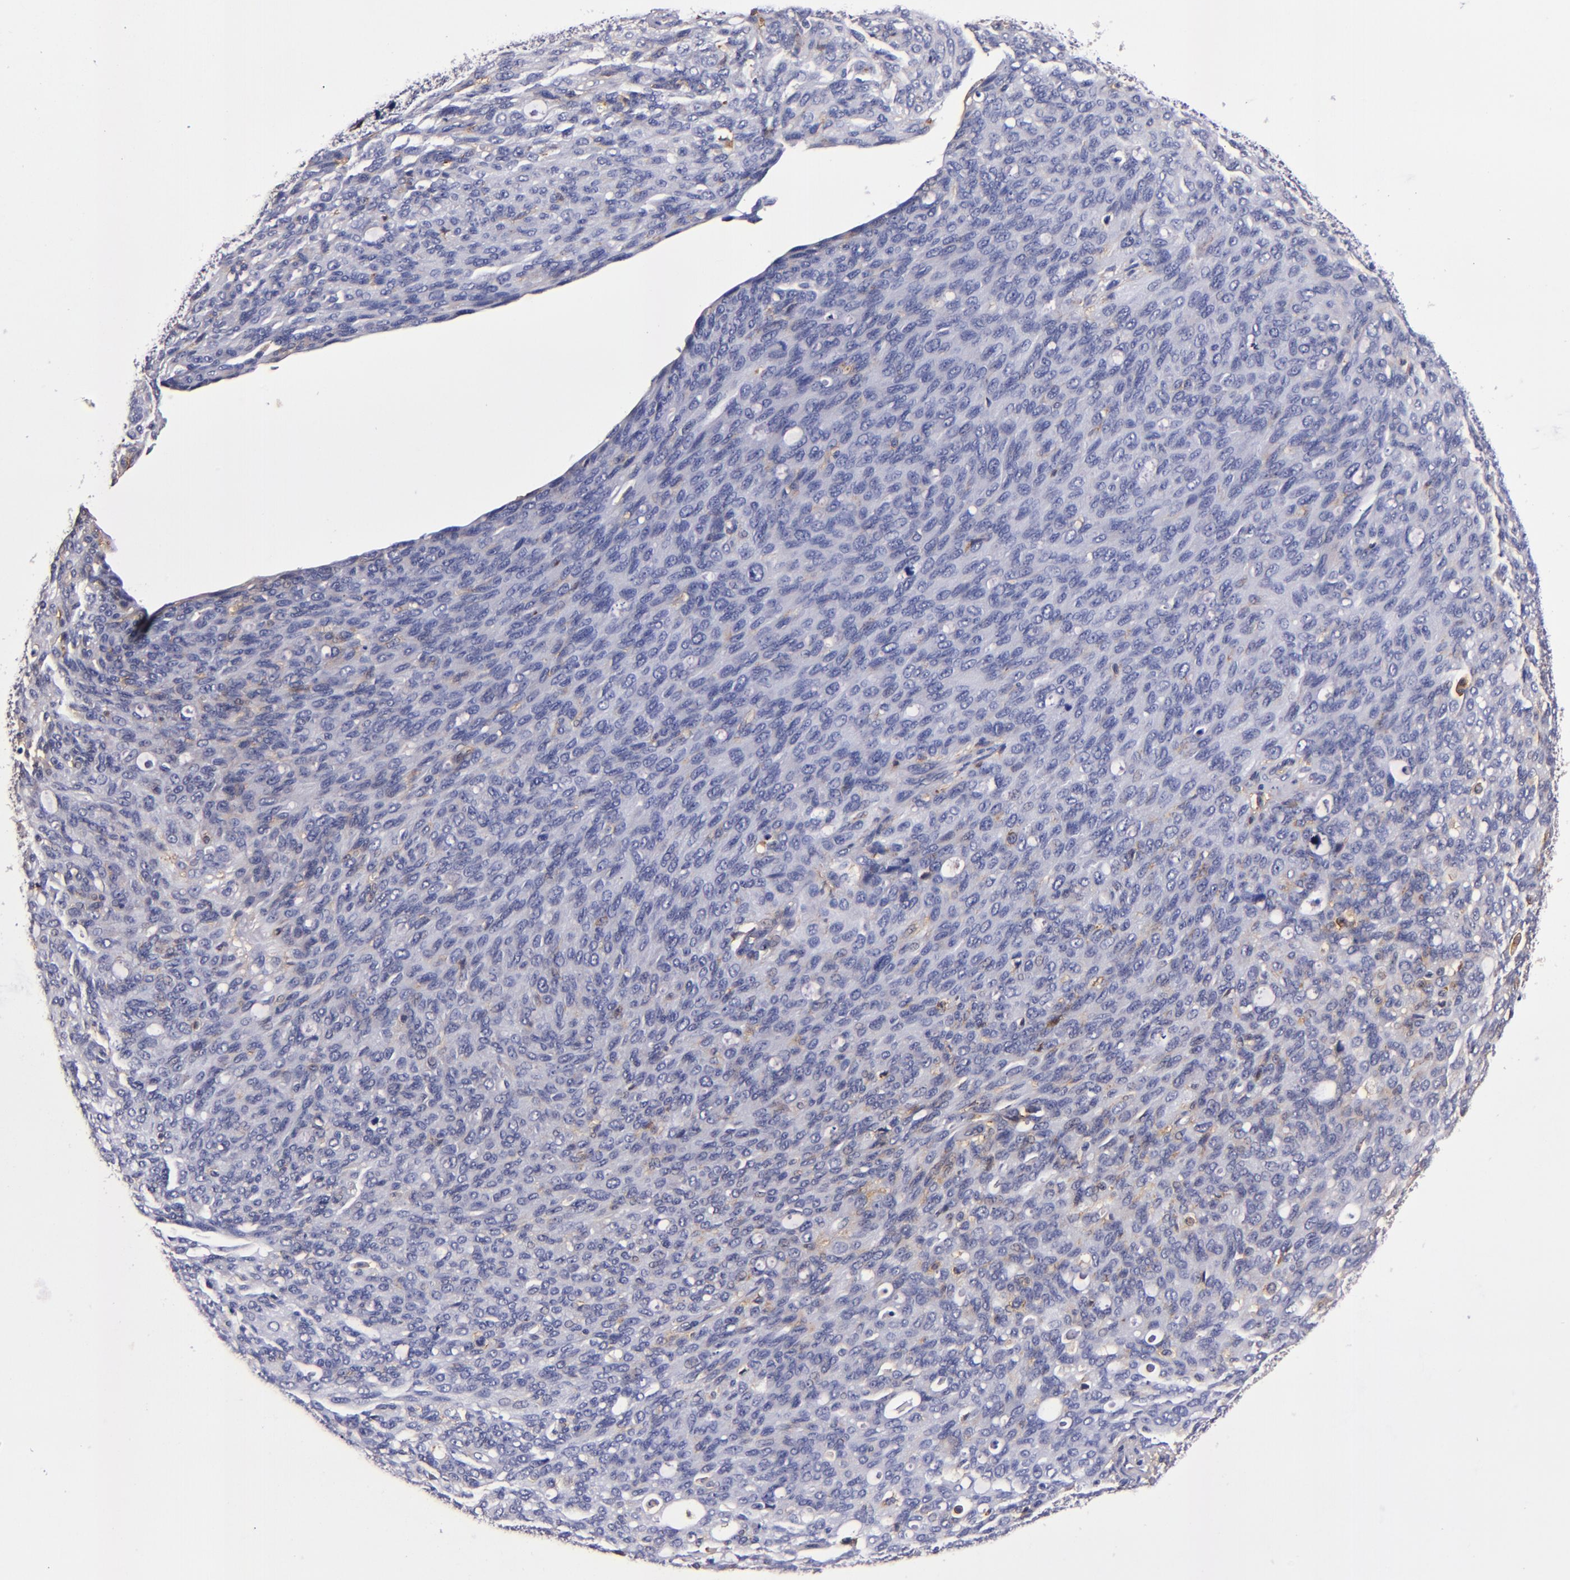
{"staining": {"intensity": "weak", "quantity": "25%-75%", "location": "cytoplasmic/membranous"}, "tissue": "ovarian cancer", "cell_type": "Tumor cells", "image_type": "cancer", "snomed": [{"axis": "morphology", "description": "Carcinoma, endometroid"}, {"axis": "topography", "description": "Ovary"}], "caption": "Human ovarian endometroid carcinoma stained for a protein (brown) exhibits weak cytoplasmic/membranous positive positivity in approximately 25%-75% of tumor cells.", "gene": "SIRPA", "patient": {"sex": "female", "age": 60}}